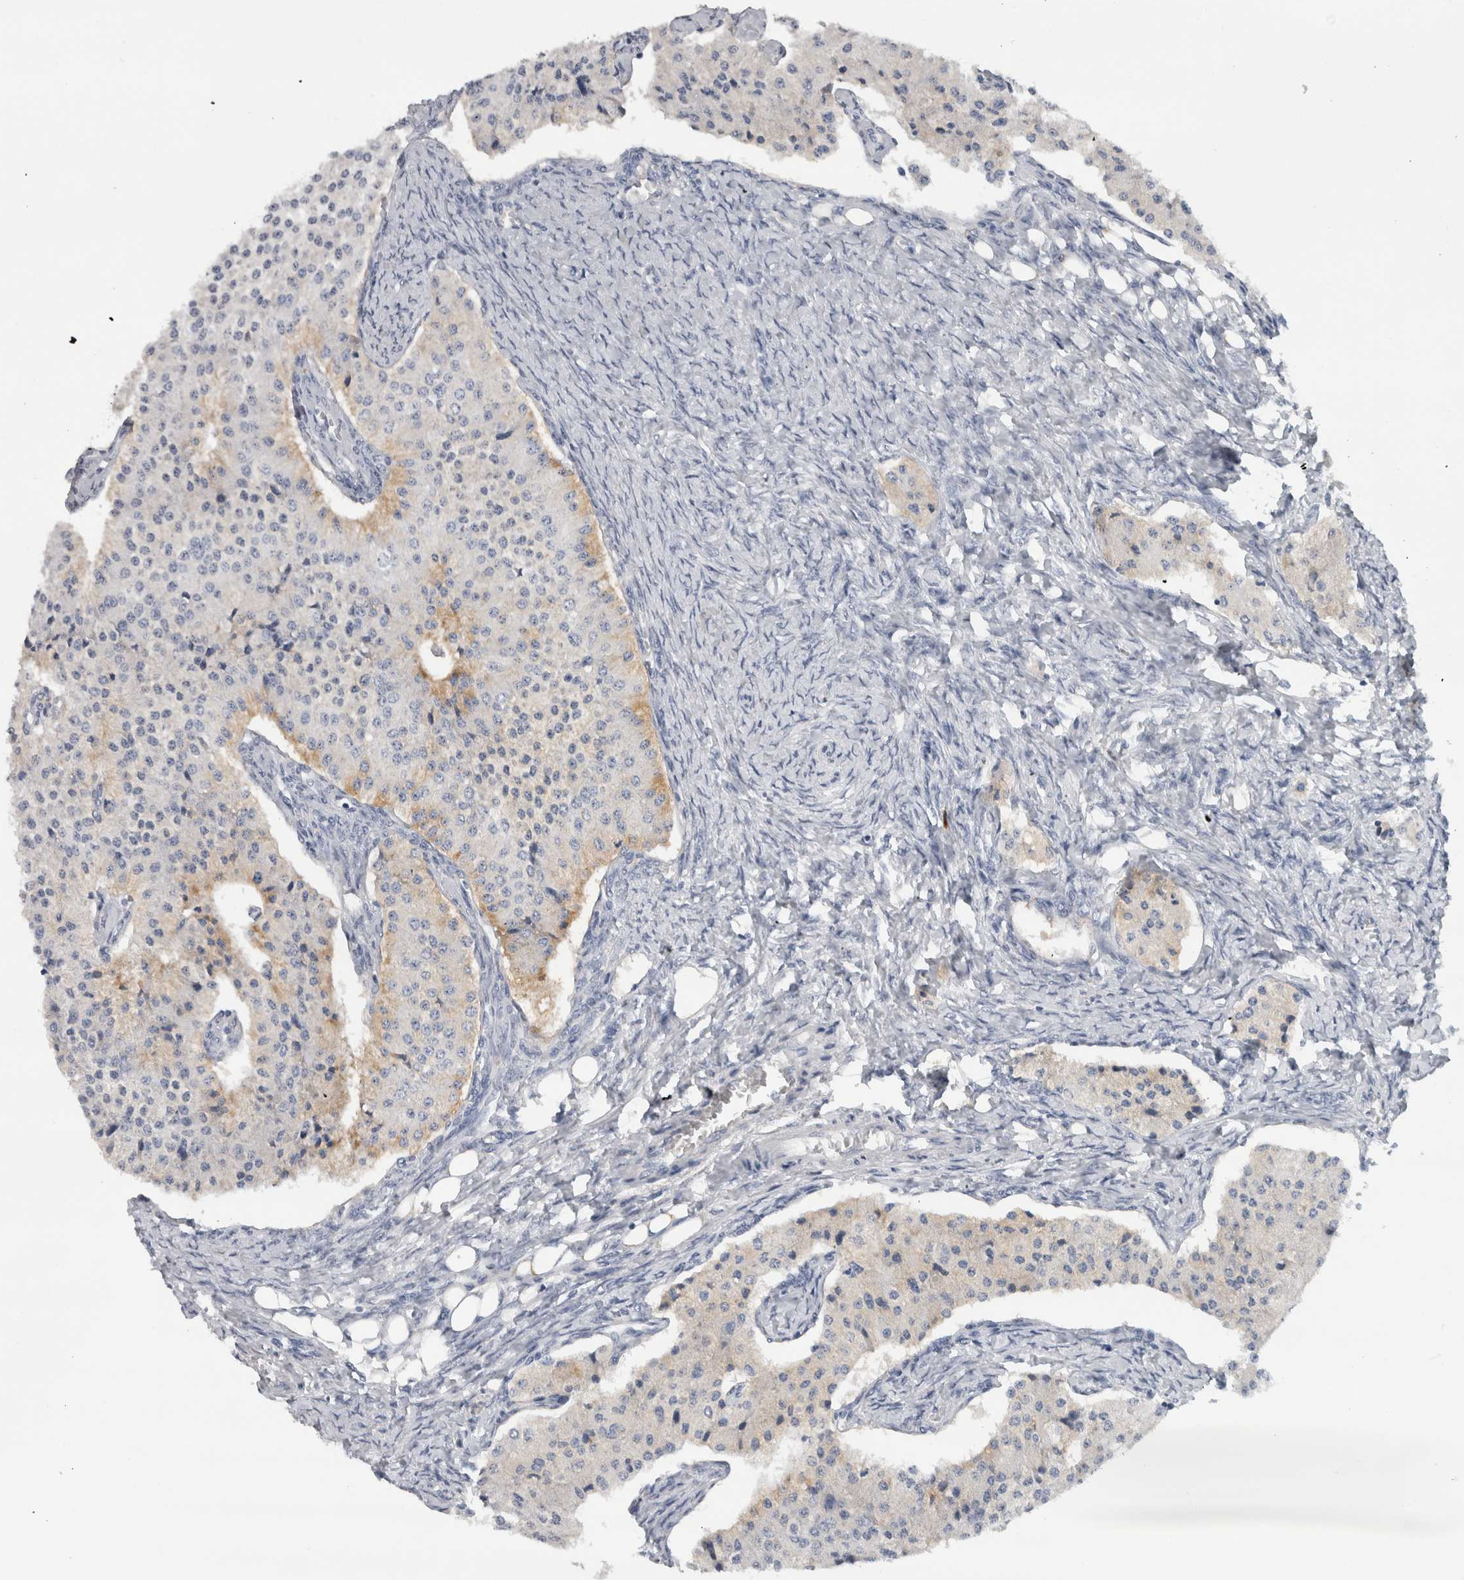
{"staining": {"intensity": "weak", "quantity": "<25%", "location": "cytoplasmic/membranous"}, "tissue": "carcinoid", "cell_type": "Tumor cells", "image_type": "cancer", "snomed": [{"axis": "morphology", "description": "Carcinoid, malignant, NOS"}, {"axis": "topography", "description": "Colon"}], "caption": "Human malignant carcinoid stained for a protein using immunohistochemistry exhibits no positivity in tumor cells.", "gene": "CD63", "patient": {"sex": "female", "age": 52}}